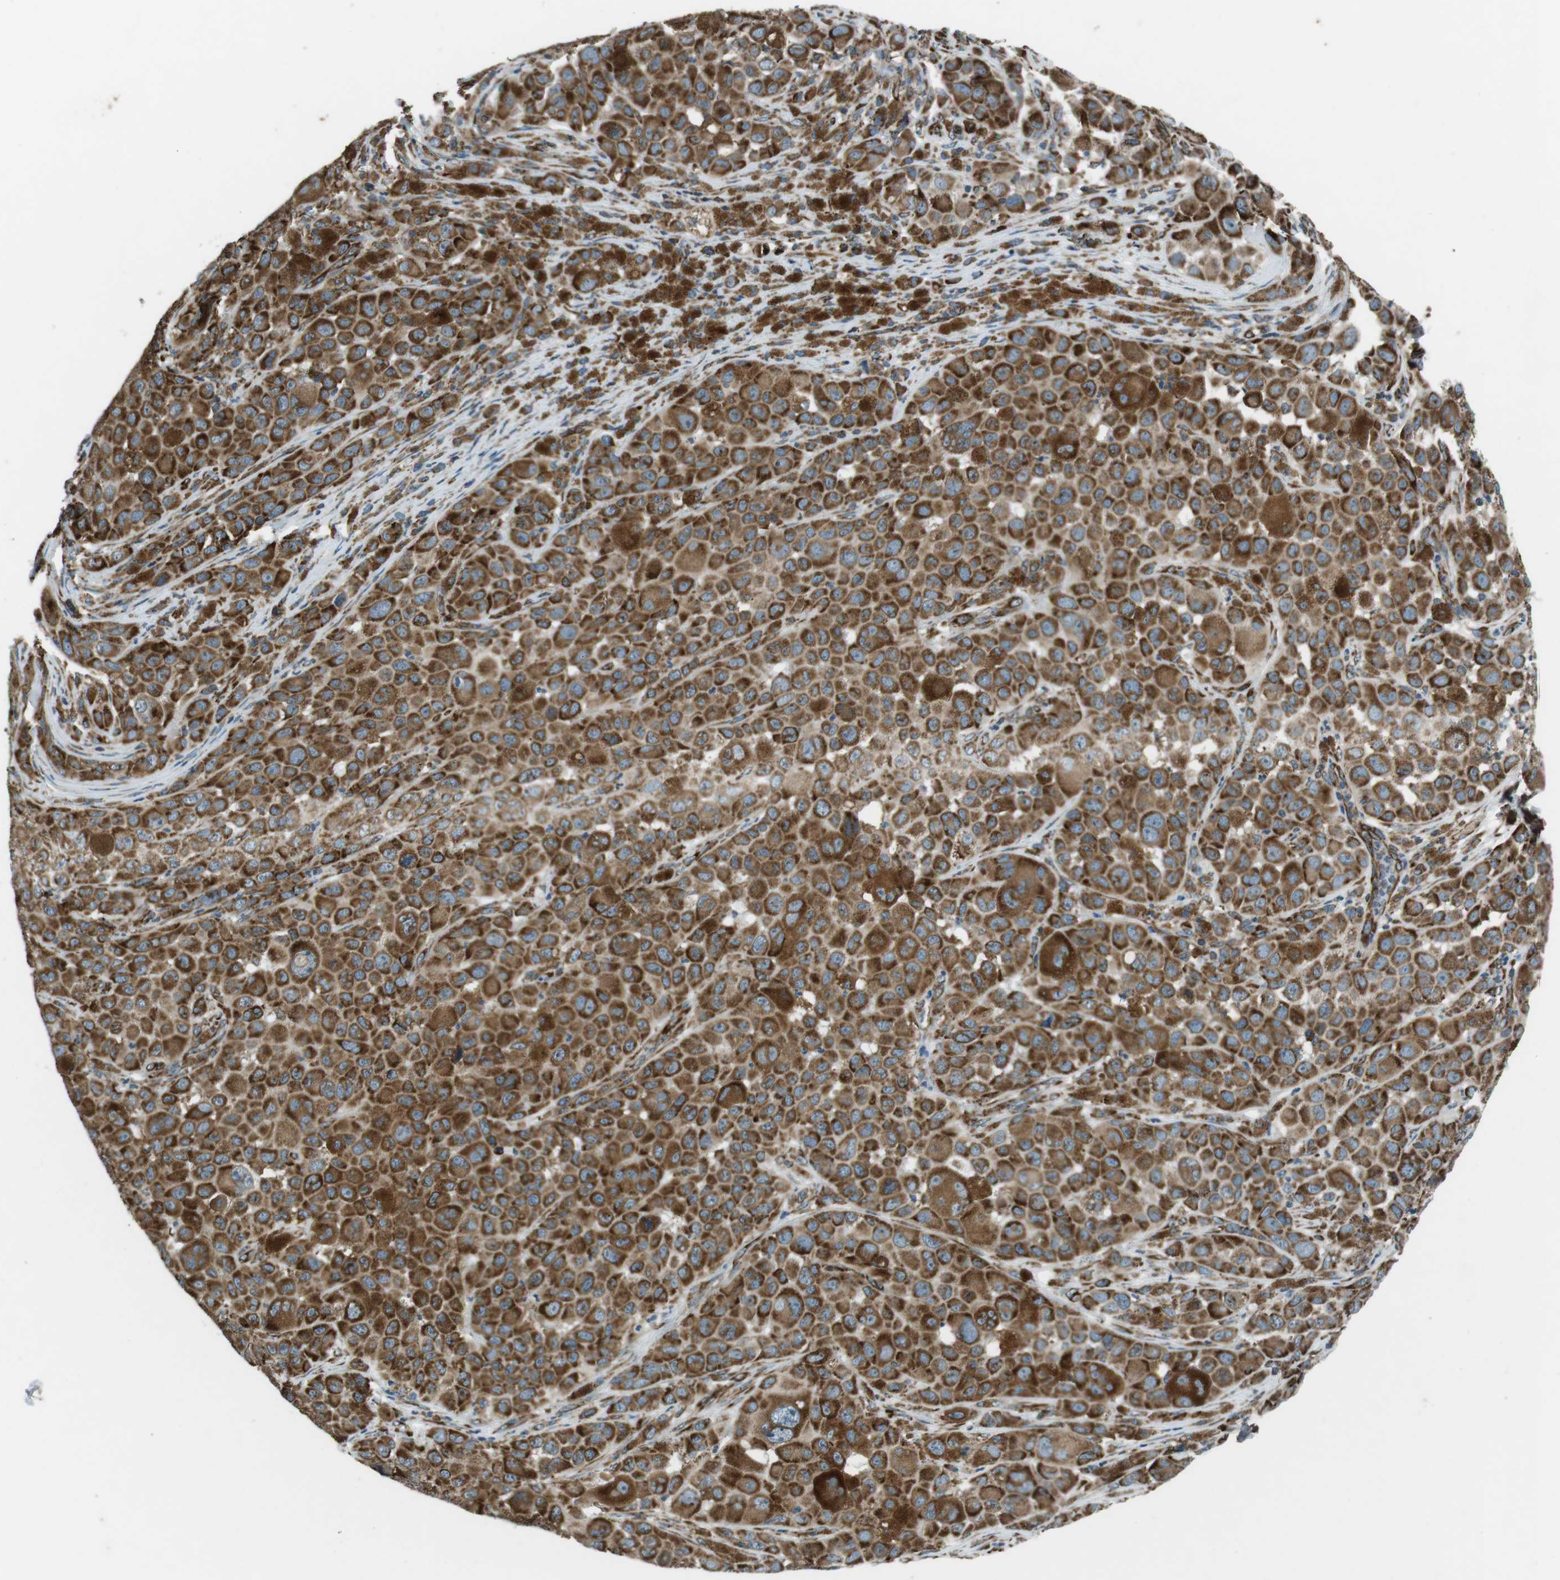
{"staining": {"intensity": "strong", "quantity": ">75%", "location": "cytoplasmic/membranous"}, "tissue": "melanoma", "cell_type": "Tumor cells", "image_type": "cancer", "snomed": [{"axis": "morphology", "description": "Malignant melanoma, NOS"}, {"axis": "topography", "description": "Skin"}], "caption": "Tumor cells display high levels of strong cytoplasmic/membranous expression in about >75% of cells in human melanoma.", "gene": "KTN1", "patient": {"sex": "male", "age": 96}}